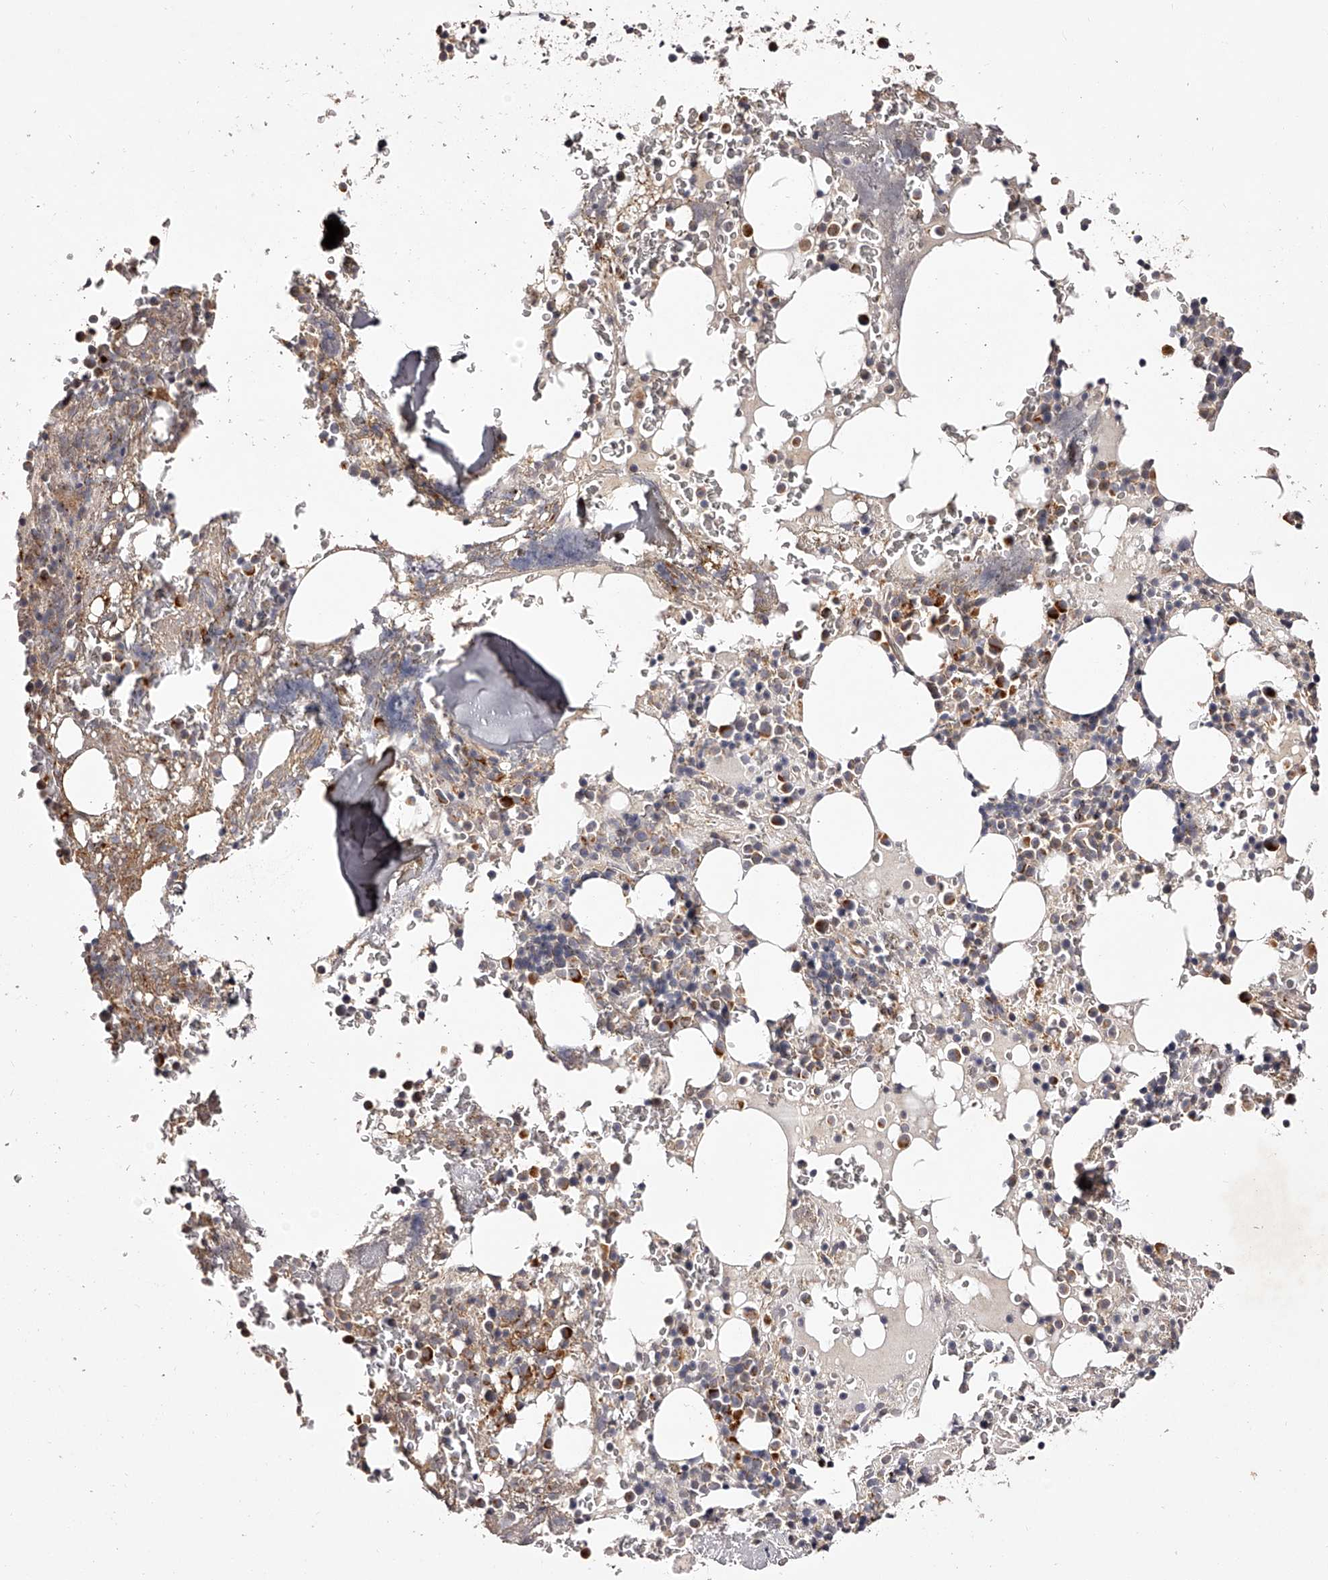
{"staining": {"intensity": "moderate", "quantity": ">75%", "location": "cytoplasmic/membranous"}, "tissue": "bone marrow", "cell_type": "Hematopoietic cells", "image_type": "normal", "snomed": [{"axis": "morphology", "description": "Normal tissue, NOS"}, {"axis": "topography", "description": "Bone marrow"}], "caption": "A brown stain labels moderate cytoplasmic/membranous staining of a protein in hematopoietic cells of benign human bone marrow.", "gene": "ODF2L", "patient": {"sex": "male", "age": 58}}